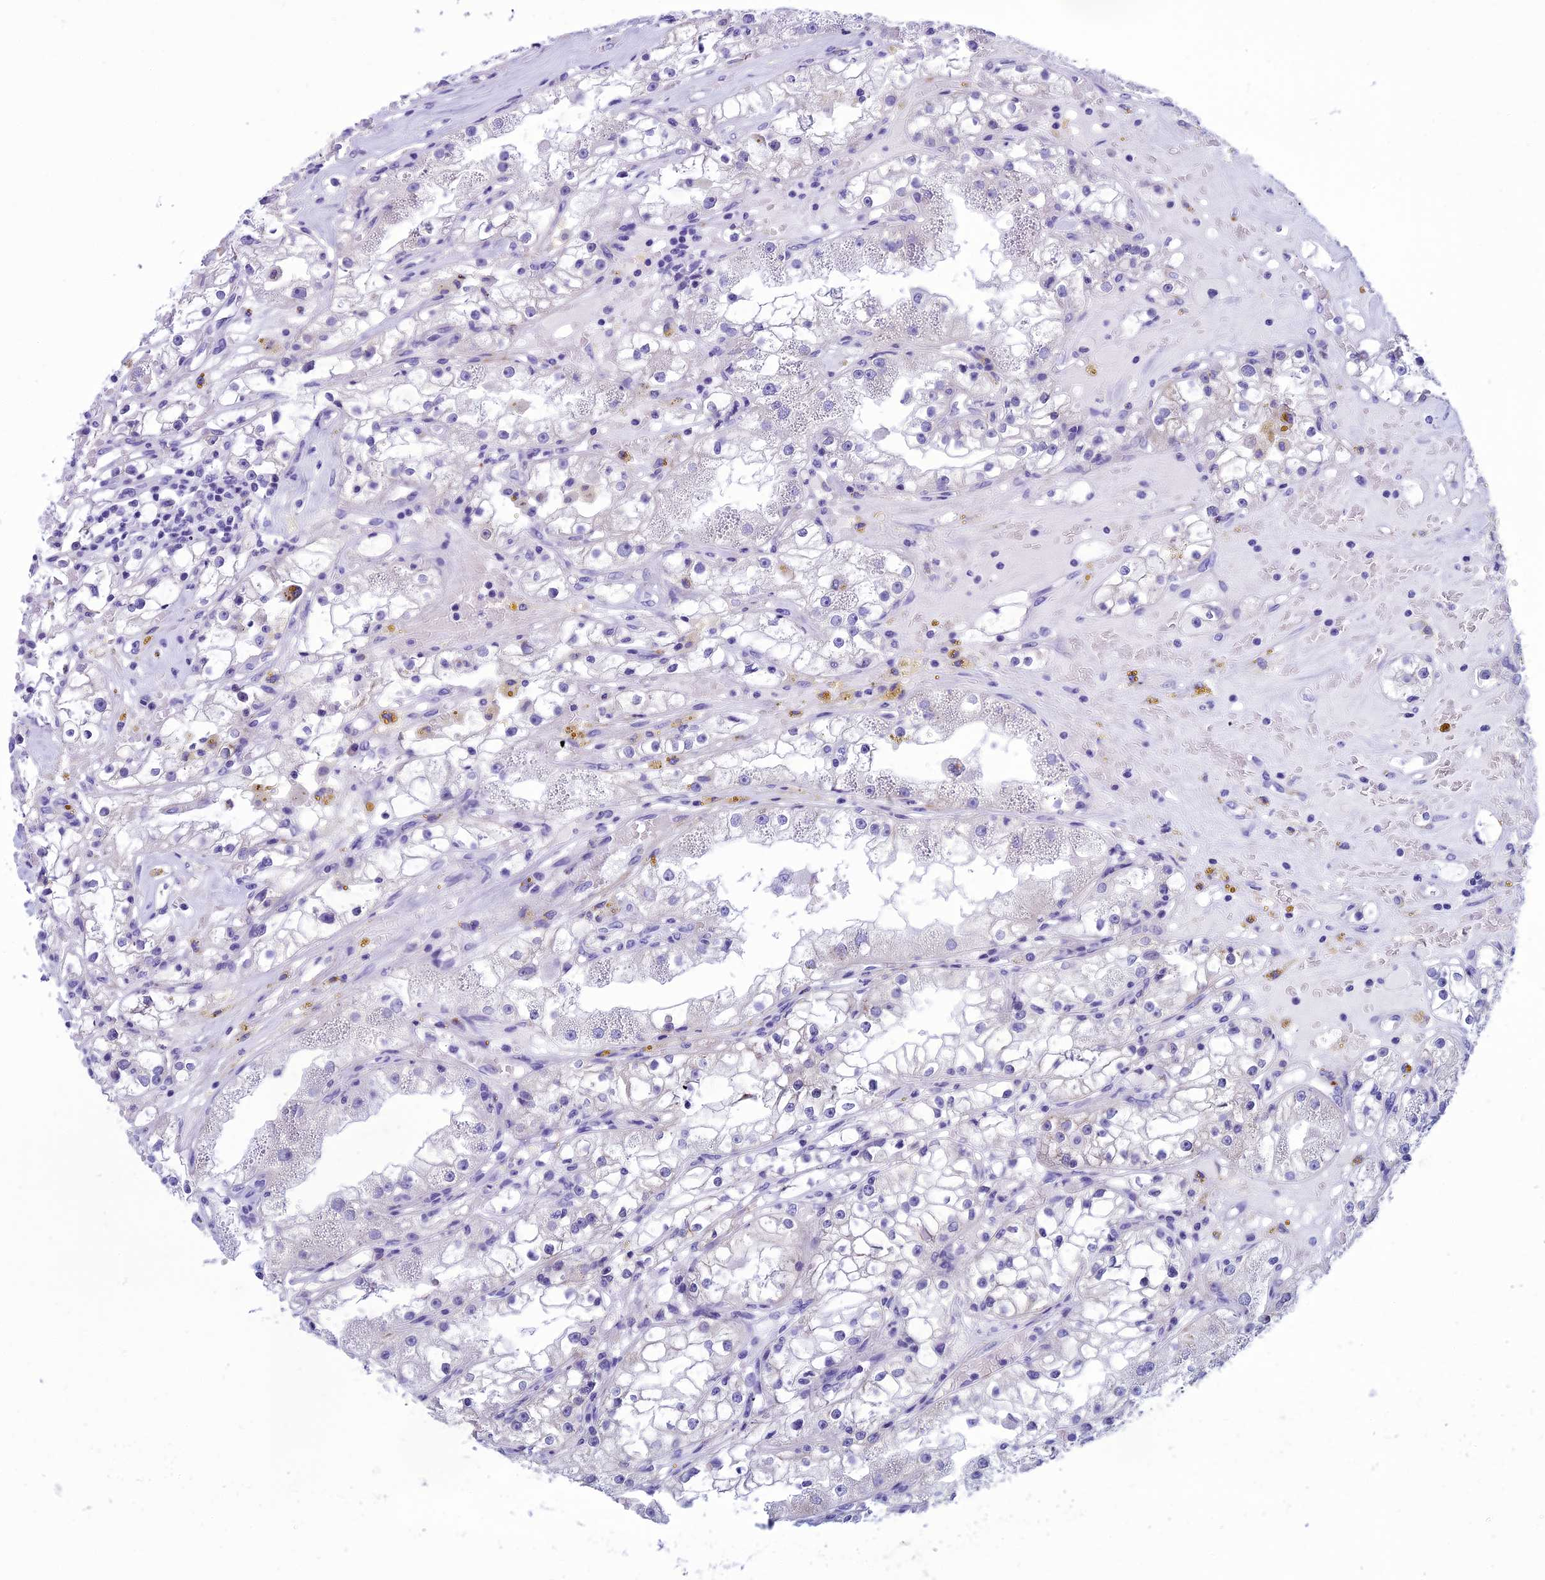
{"staining": {"intensity": "negative", "quantity": "none", "location": "none"}, "tissue": "renal cancer", "cell_type": "Tumor cells", "image_type": "cancer", "snomed": [{"axis": "morphology", "description": "Adenocarcinoma, NOS"}, {"axis": "topography", "description": "Kidney"}], "caption": "Human renal cancer stained for a protein using immunohistochemistry (IHC) reveals no staining in tumor cells.", "gene": "KCTD14", "patient": {"sex": "male", "age": 56}}